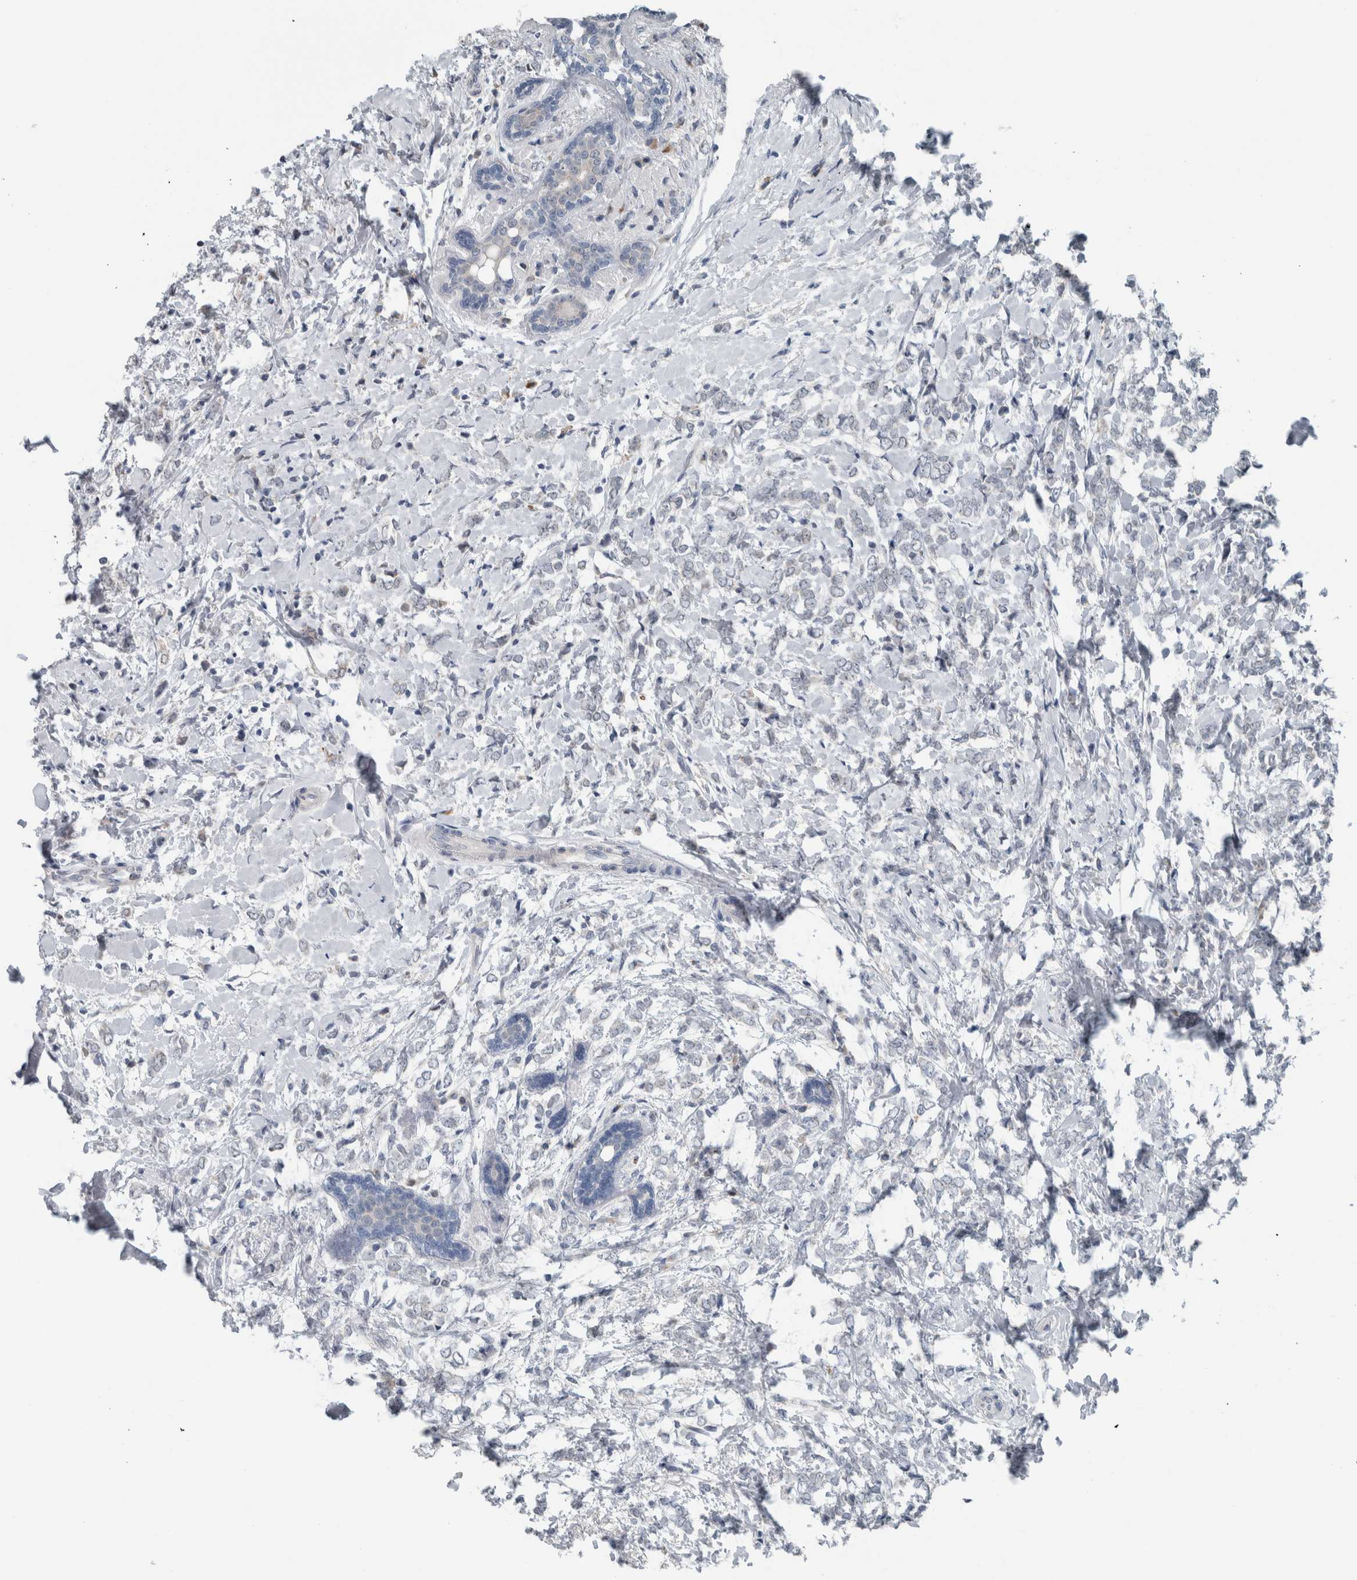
{"staining": {"intensity": "negative", "quantity": "none", "location": "none"}, "tissue": "breast cancer", "cell_type": "Tumor cells", "image_type": "cancer", "snomed": [{"axis": "morphology", "description": "Normal tissue, NOS"}, {"axis": "morphology", "description": "Lobular carcinoma"}, {"axis": "topography", "description": "Breast"}], "caption": "An immunohistochemistry (IHC) histopathology image of breast lobular carcinoma is shown. There is no staining in tumor cells of breast lobular carcinoma. Nuclei are stained in blue.", "gene": "GBA2", "patient": {"sex": "female", "age": 47}}